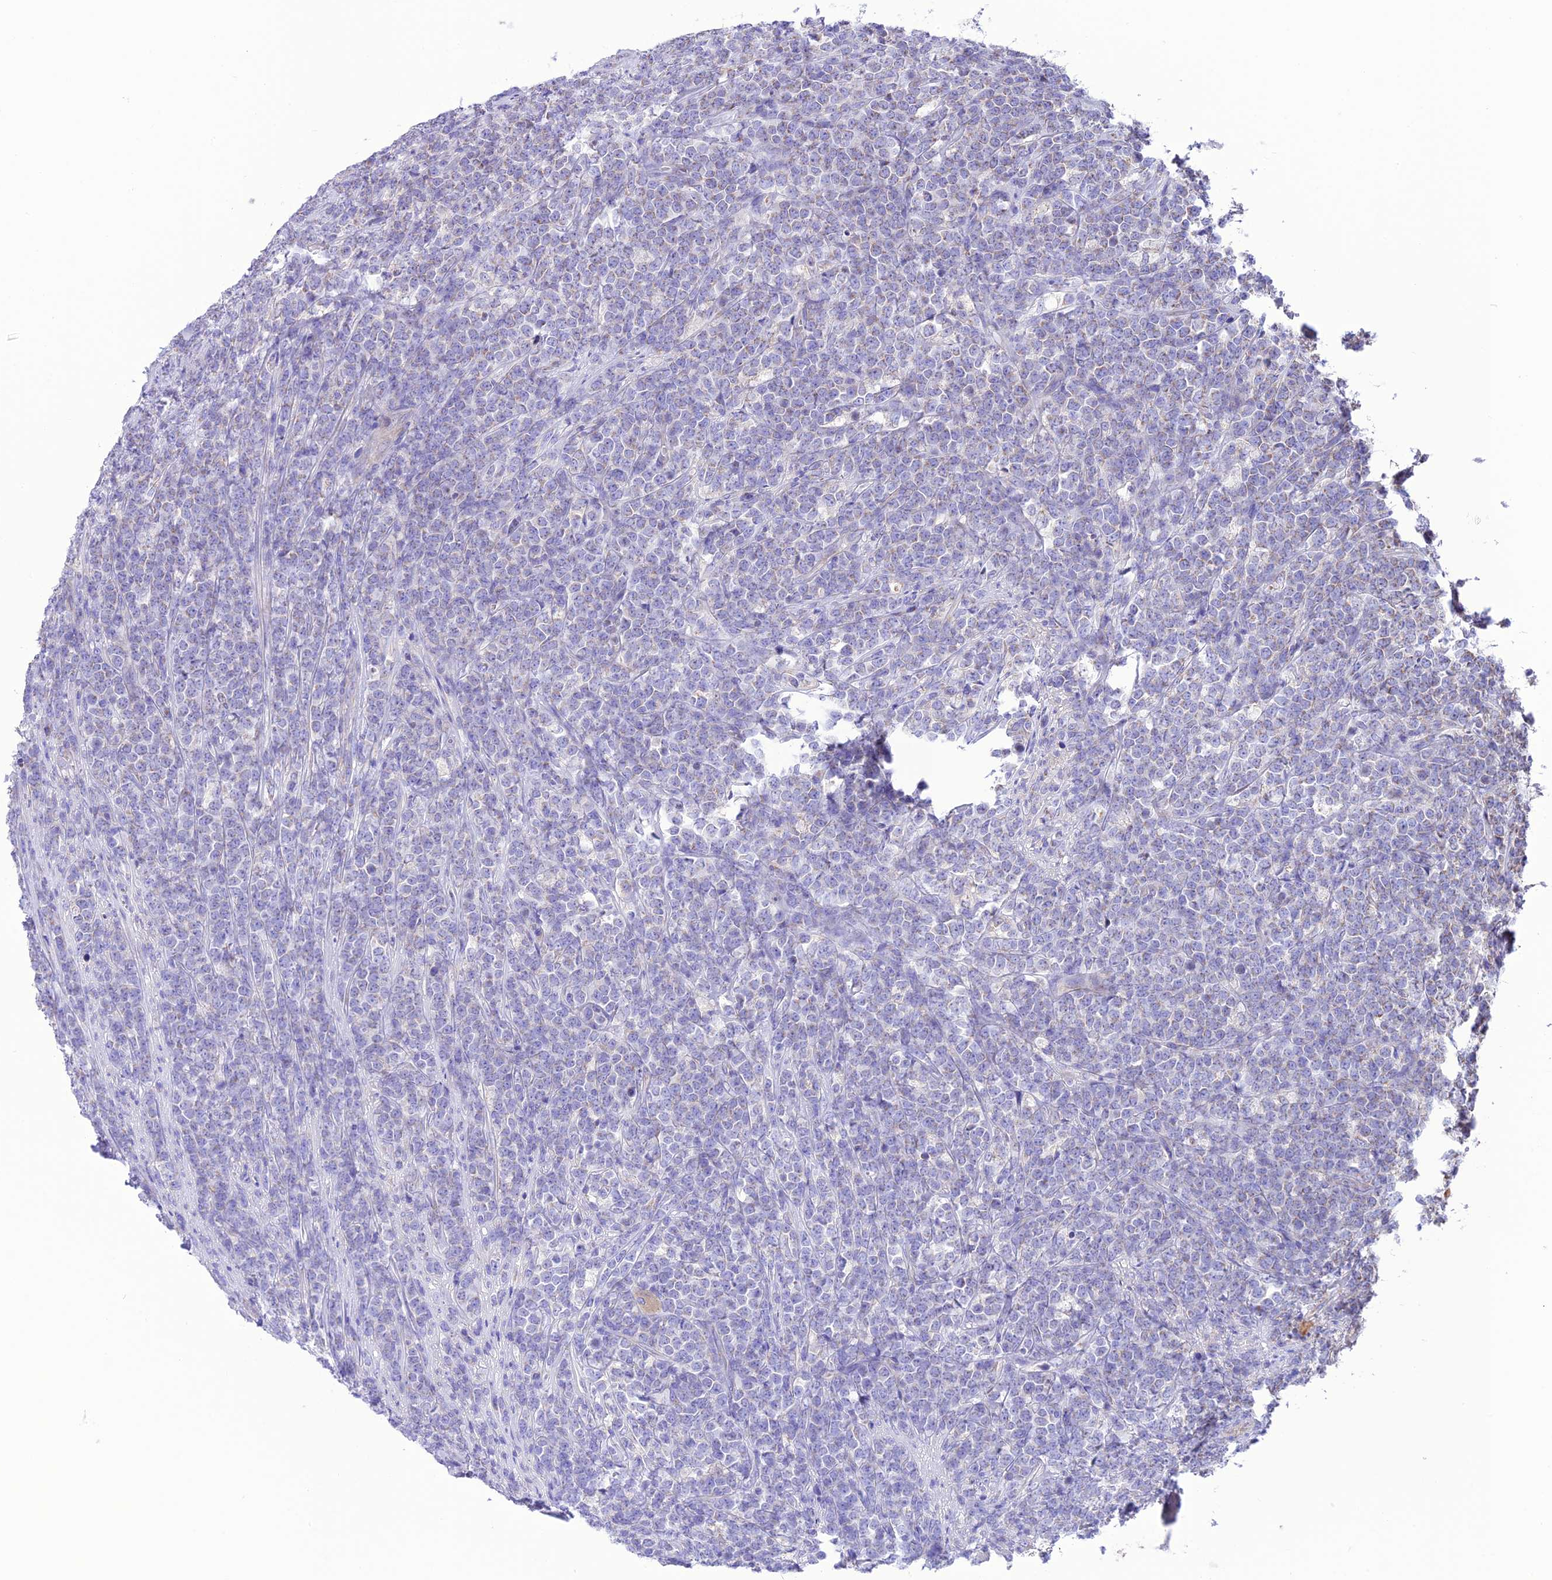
{"staining": {"intensity": "negative", "quantity": "none", "location": "none"}, "tissue": "lymphoma", "cell_type": "Tumor cells", "image_type": "cancer", "snomed": [{"axis": "morphology", "description": "Malignant lymphoma, non-Hodgkin's type, High grade"}, {"axis": "topography", "description": "Small intestine"}], "caption": "A photomicrograph of malignant lymphoma, non-Hodgkin's type (high-grade) stained for a protein shows no brown staining in tumor cells. The staining was performed using DAB (3,3'-diaminobenzidine) to visualize the protein expression in brown, while the nuclei were stained in blue with hematoxylin (Magnification: 20x).", "gene": "MAP3K12", "patient": {"sex": "male", "age": 8}}